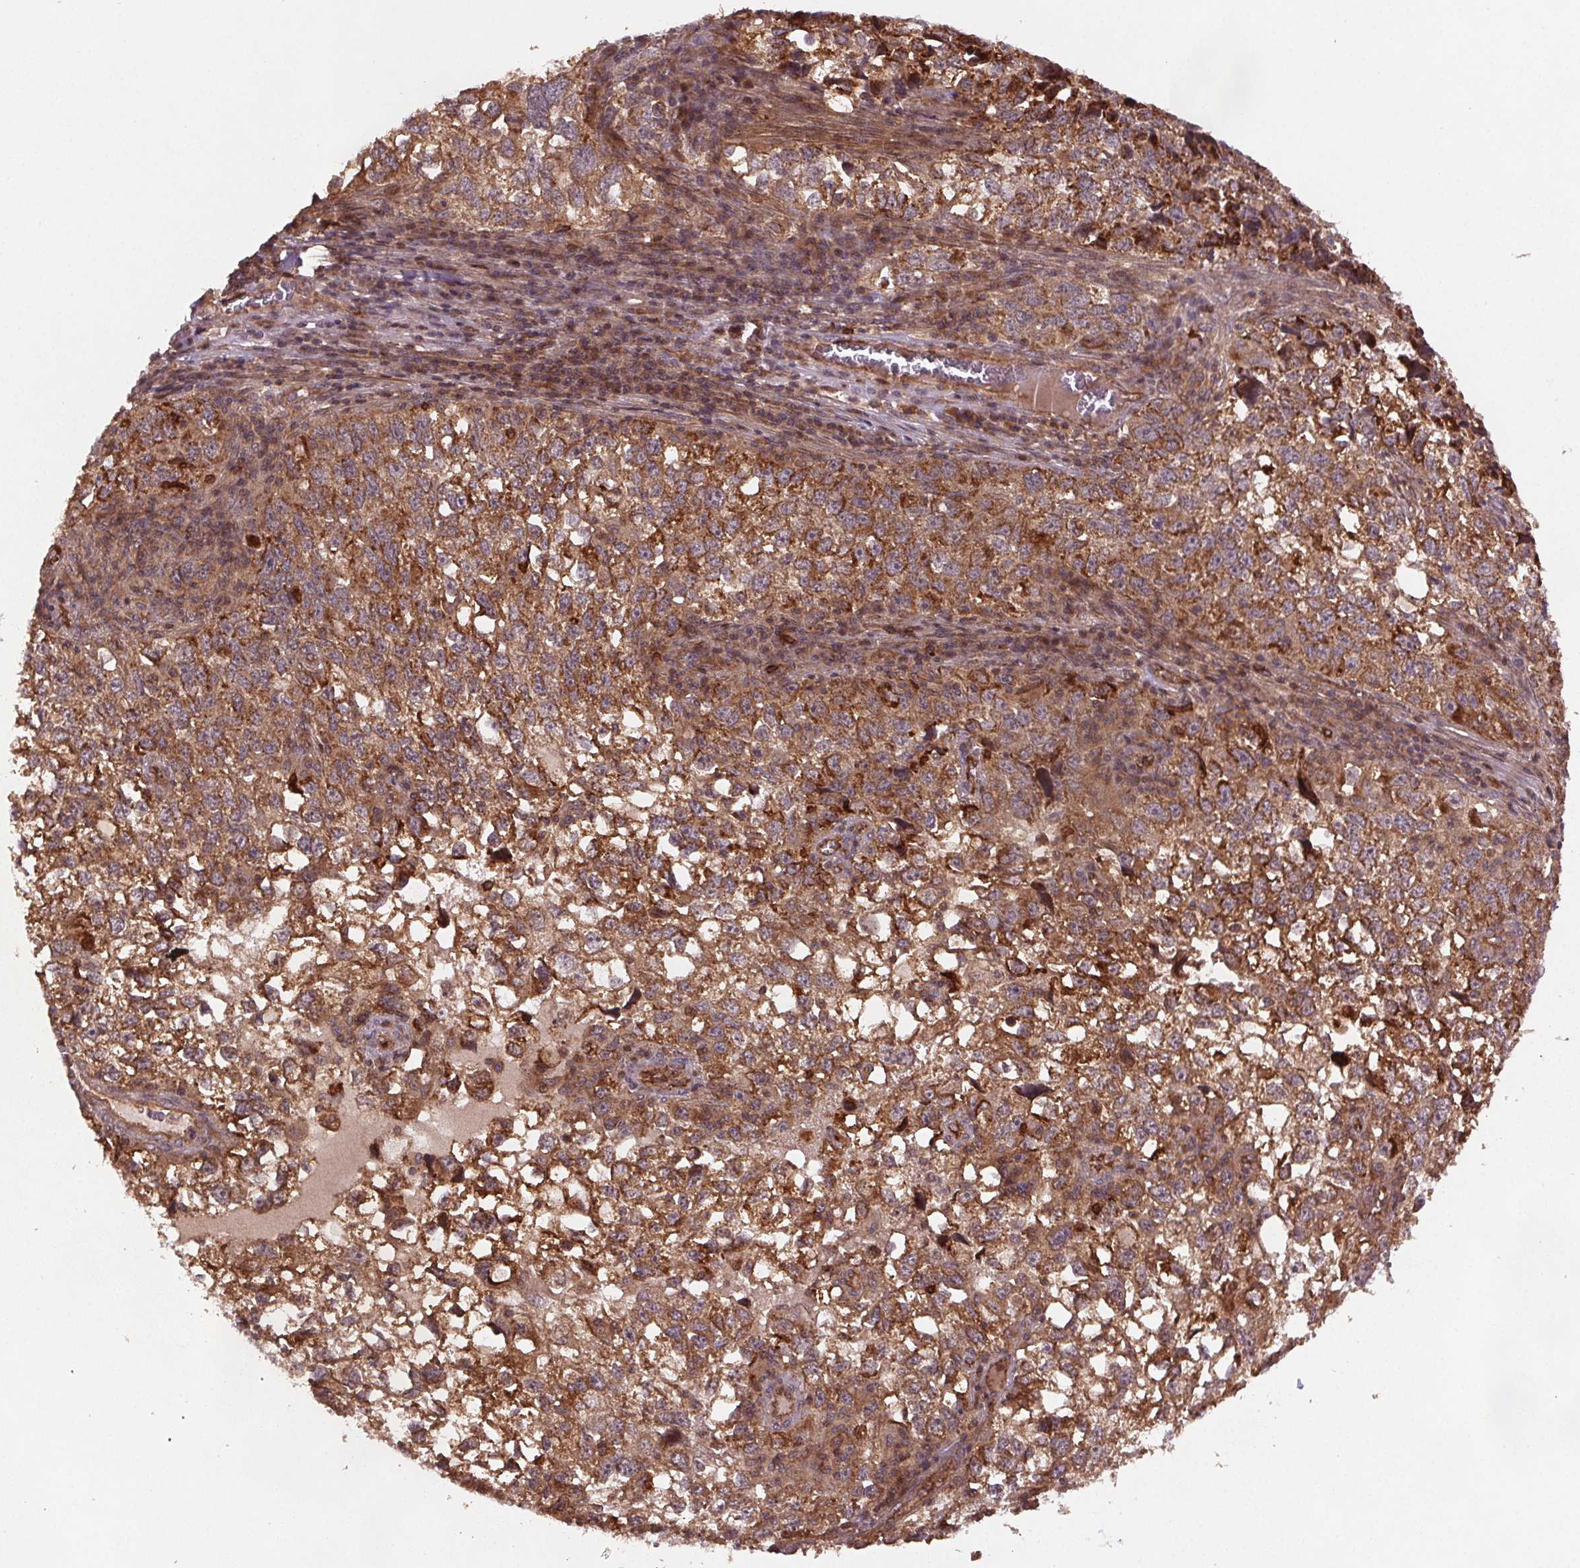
{"staining": {"intensity": "moderate", "quantity": ">75%", "location": "cytoplasmic/membranous"}, "tissue": "cervical cancer", "cell_type": "Tumor cells", "image_type": "cancer", "snomed": [{"axis": "morphology", "description": "Squamous cell carcinoma, NOS"}, {"axis": "topography", "description": "Cervix"}], "caption": "An image of human cervical squamous cell carcinoma stained for a protein exhibits moderate cytoplasmic/membranous brown staining in tumor cells.", "gene": "SEC14L2", "patient": {"sex": "female", "age": 55}}